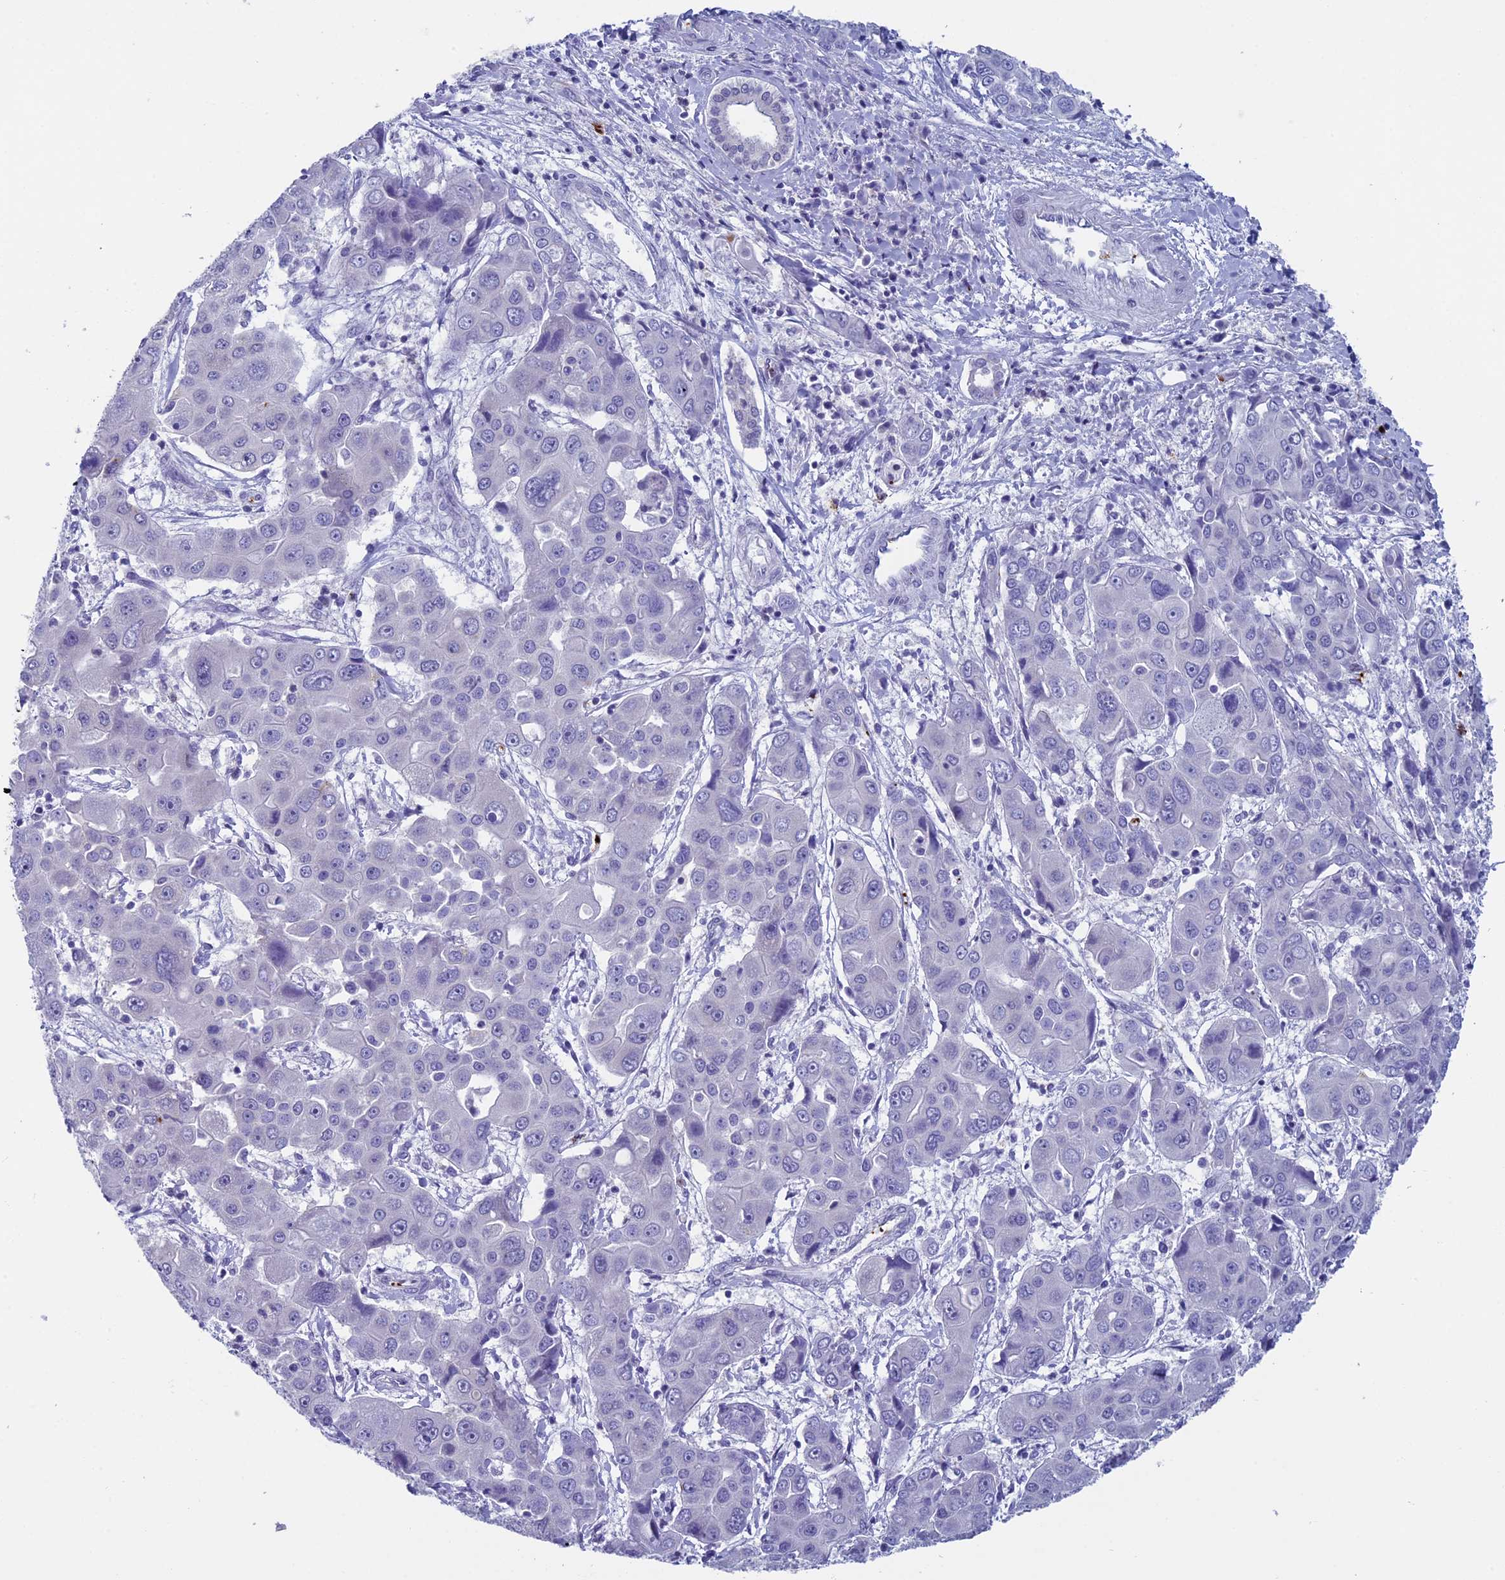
{"staining": {"intensity": "negative", "quantity": "none", "location": "none"}, "tissue": "liver cancer", "cell_type": "Tumor cells", "image_type": "cancer", "snomed": [{"axis": "morphology", "description": "Cholangiocarcinoma"}, {"axis": "topography", "description": "Liver"}], "caption": "Immunohistochemistry (IHC) of human cholangiocarcinoma (liver) demonstrates no positivity in tumor cells. (DAB immunohistochemistry (IHC) with hematoxylin counter stain).", "gene": "AIFM2", "patient": {"sex": "male", "age": 67}}